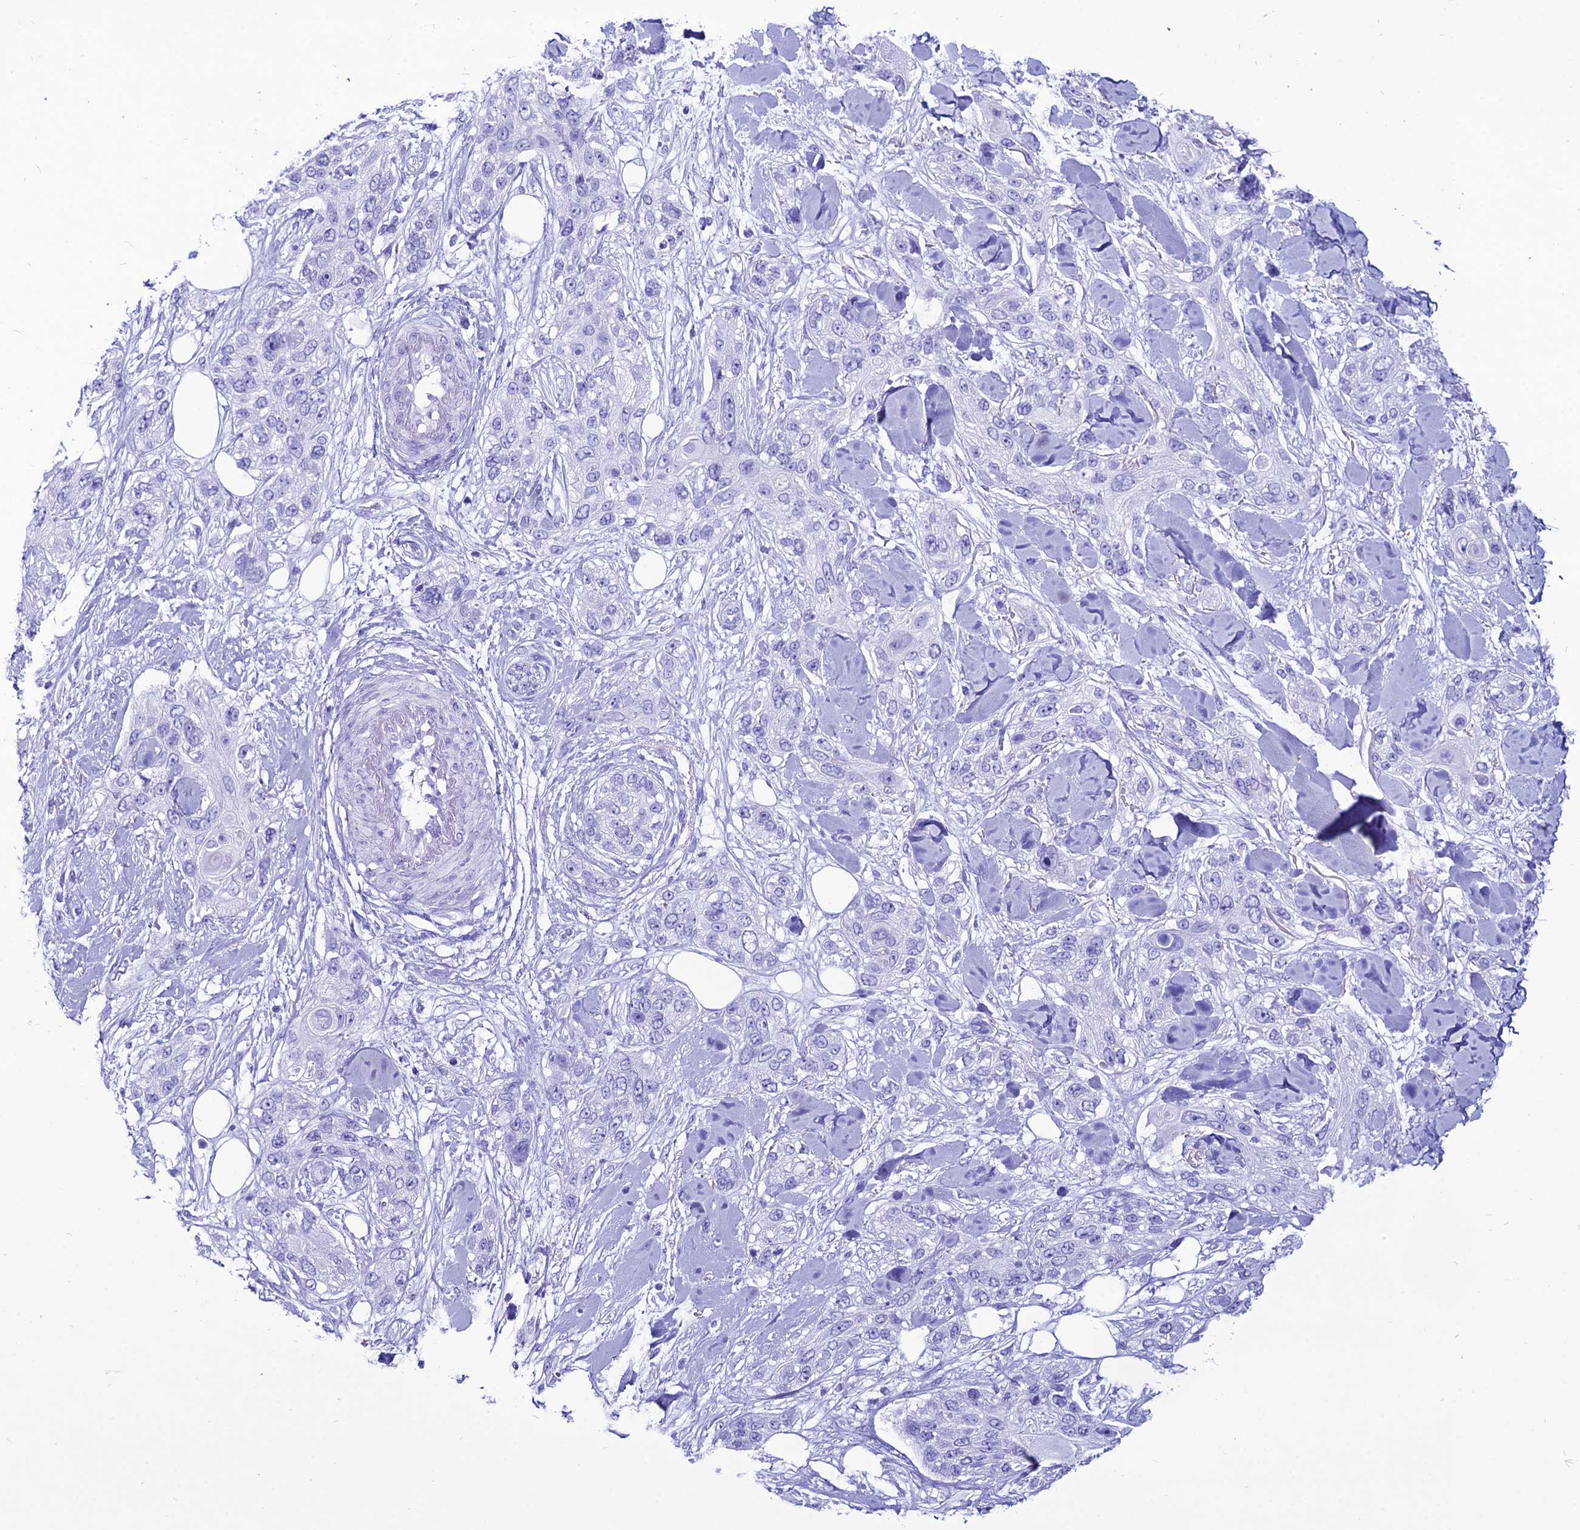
{"staining": {"intensity": "negative", "quantity": "none", "location": "none"}, "tissue": "skin cancer", "cell_type": "Tumor cells", "image_type": "cancer", "snomed": [{"axis": "morphology", "description": "Normal tissue, NOS"}, {"axis": "morphology", "description": "Squamous cell carcinoma, NOS"}, {"axis": "topography", "description": "Skin"}], "caption": "This is a image of immunohistochemistry staining of skin squamous cell carcinoma, which shows no expression in tumor cells. (DAB (3,3'-diaminobenzidine) immunohistochemistry with hematoxylin counter stain).", "gene": "PNMA5", "patient": {"sex": "male", "age": 72}}